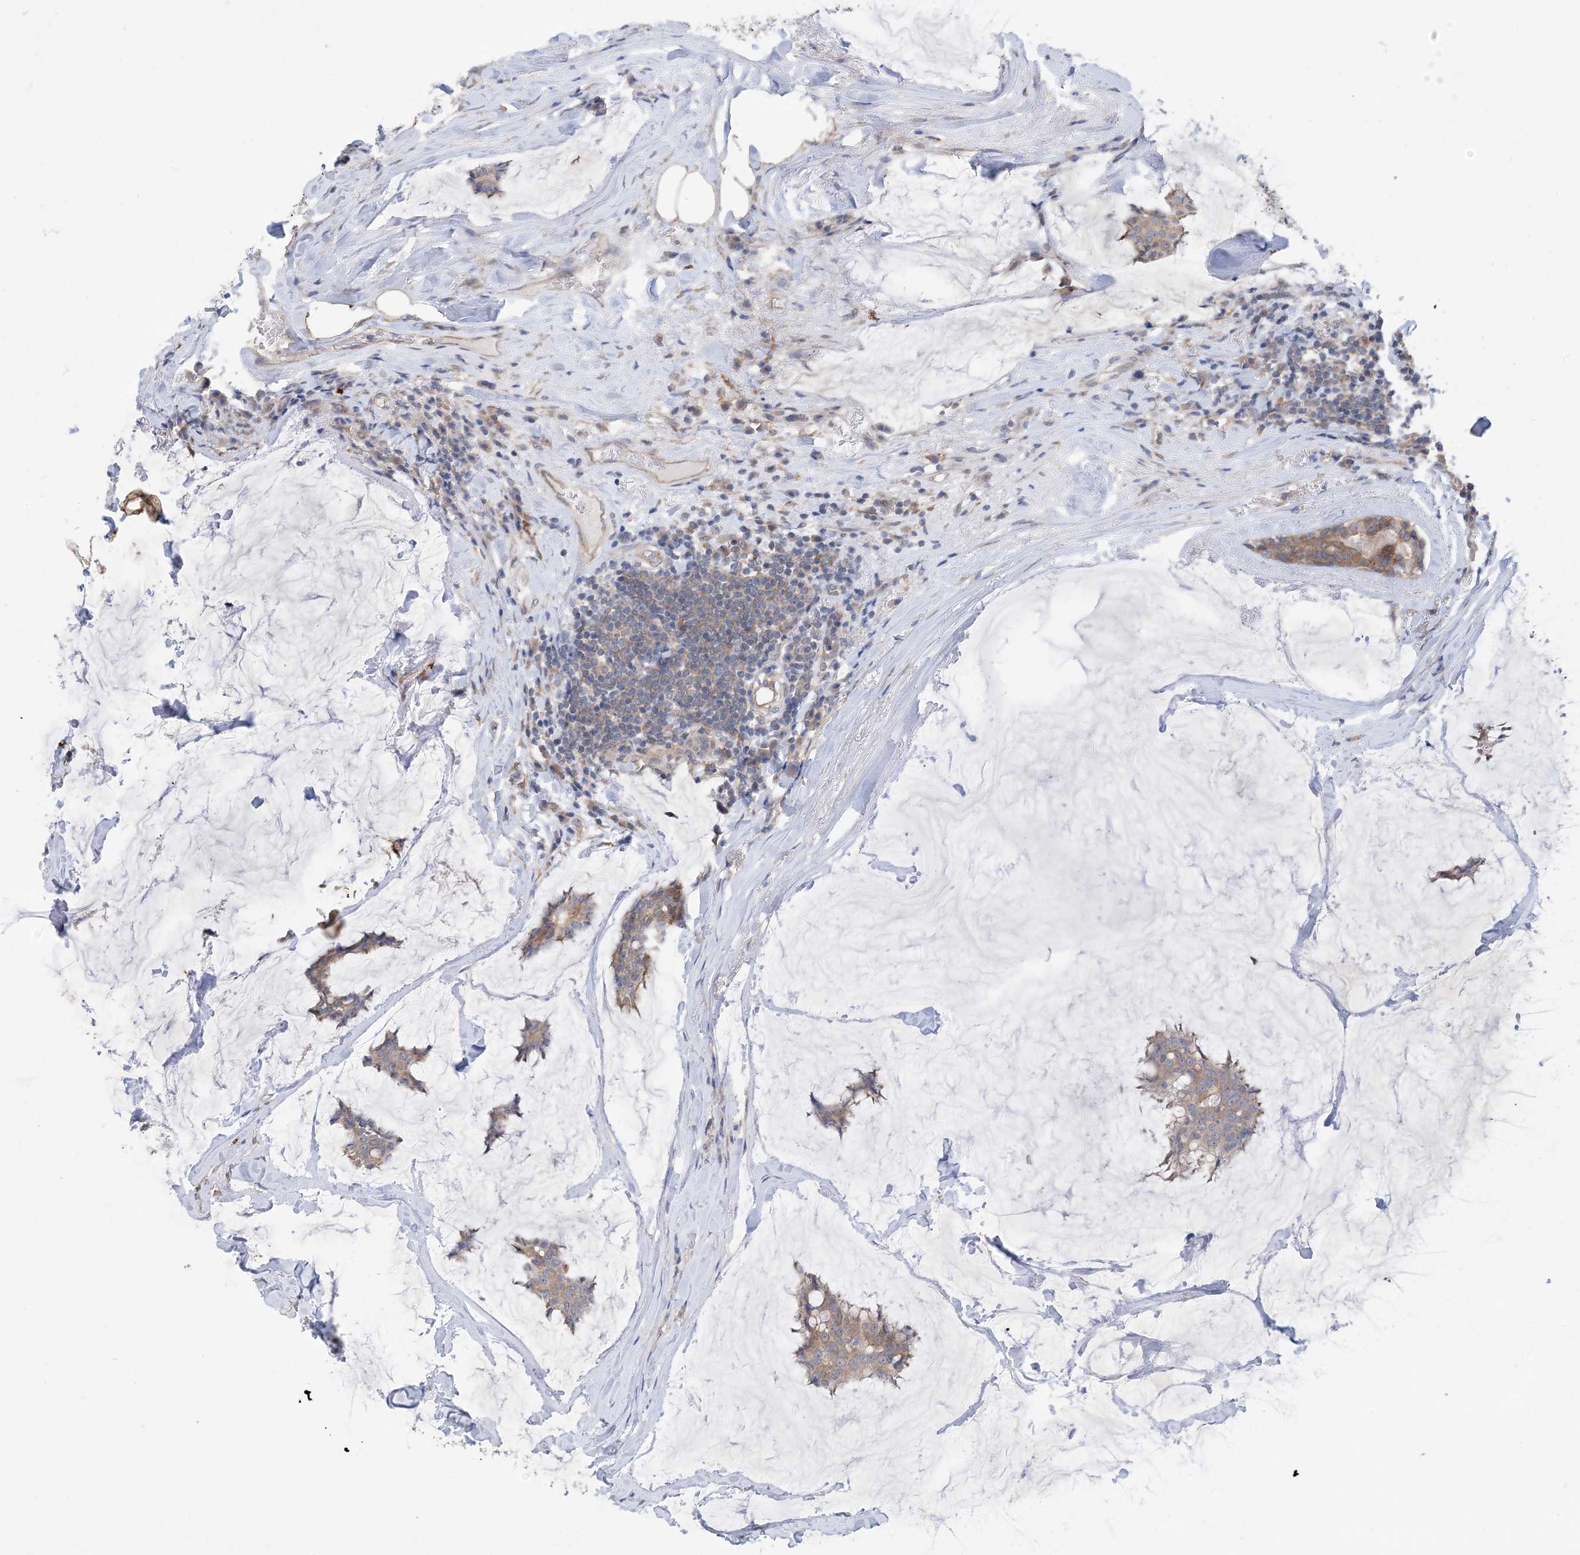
{"staining": {"intensity": "weak", "quantity": ">75%", "location": "cytoplasmic/membranous"}, "tissue": "breast cancer", "cell_type": "Tumor cells", "image_type": "cancer", "snomed": [{"axis": "morphology", "description": "Duct carcinoma"}, {"axis": "topography", "description": "Breast"}], "caption": "Human breast cancer stained for a protein (brown) reveals weak cytoplasmic/membranous positive positivity in about >75% of tumor cells.", "gene": "EHBP1", "patient": {"sex": "female", "age": 93}}